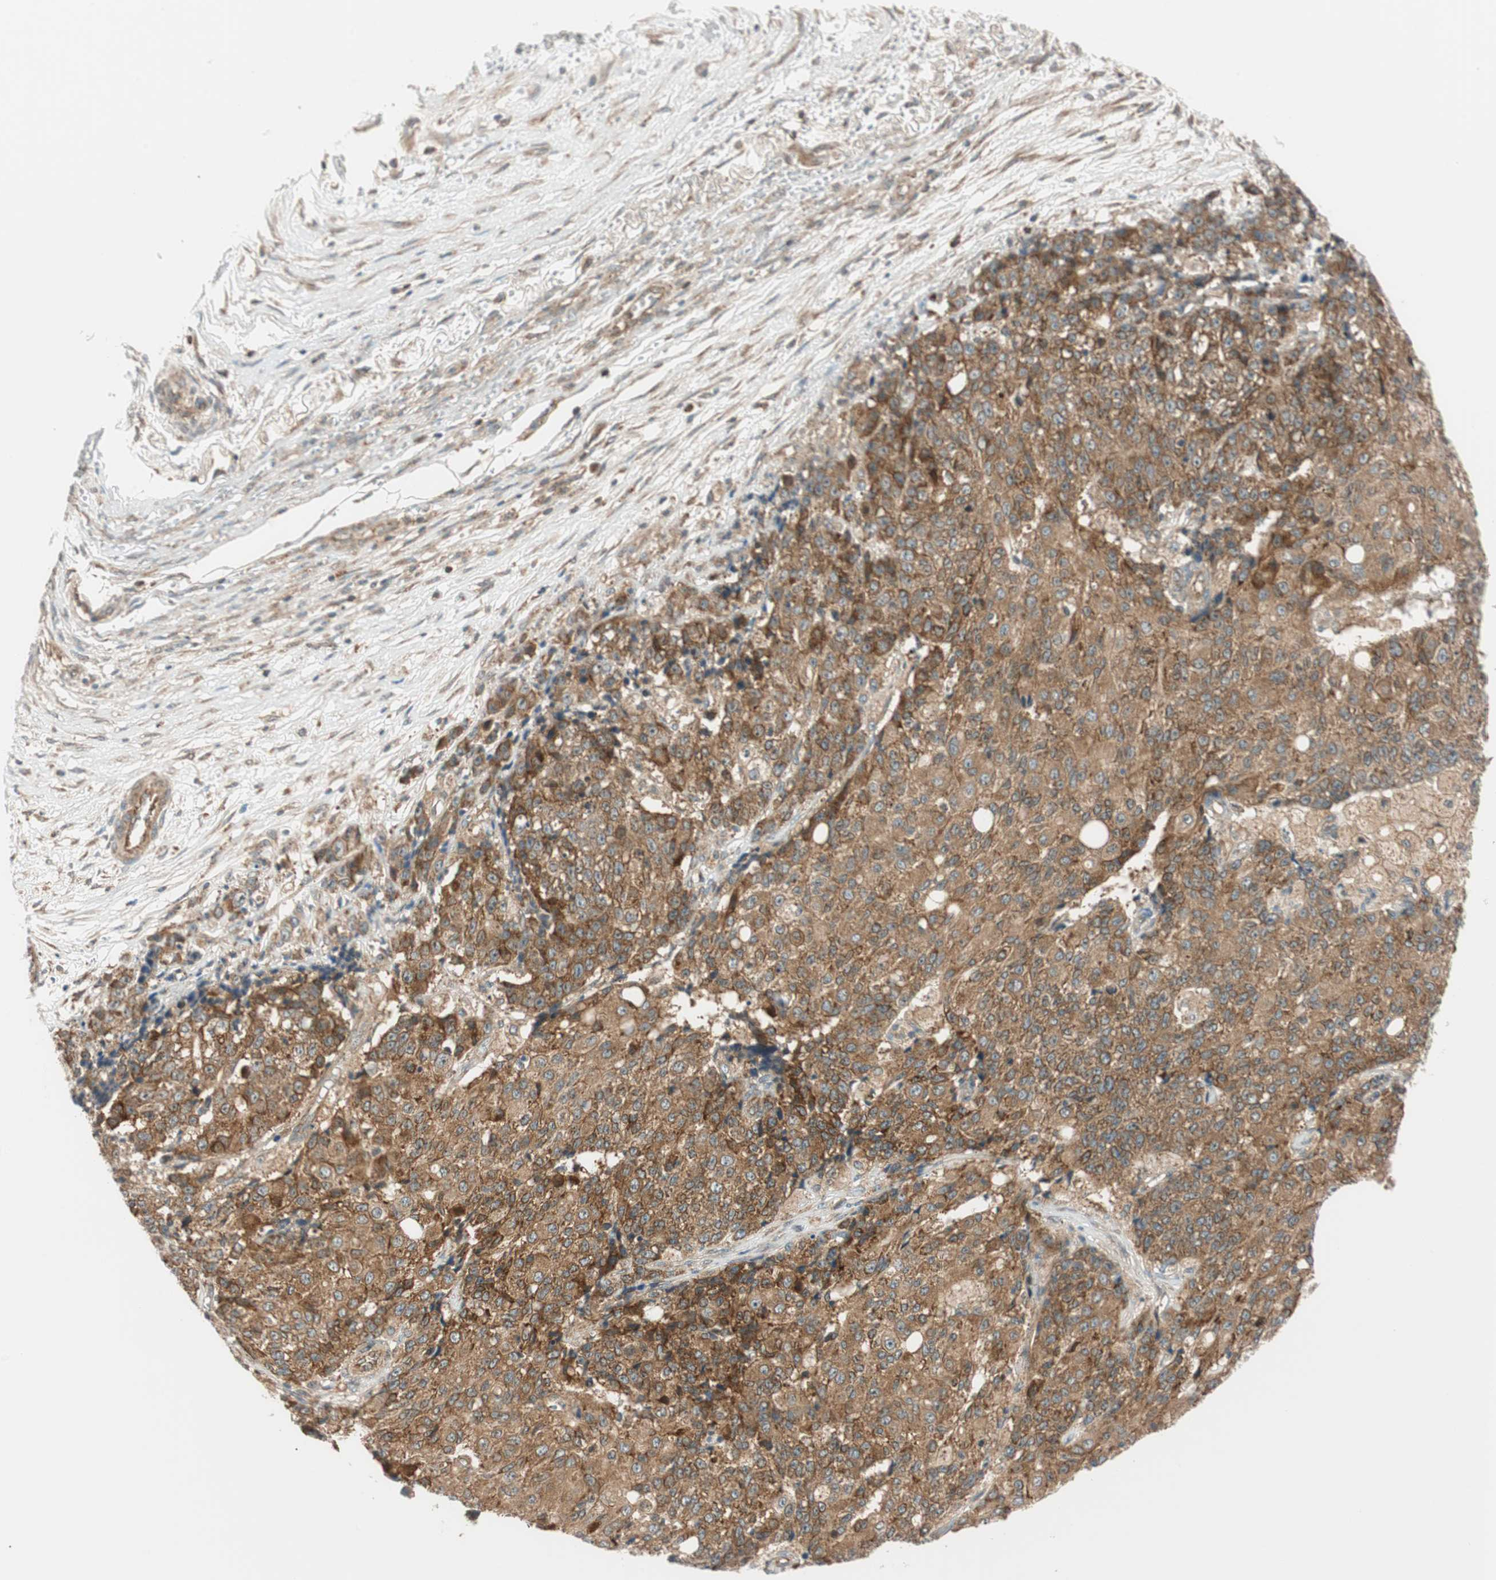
{"staining": {"intensity": "moderate", "quantity": ">75%", "location": "cytoplasmic/membranous"}, "tissue": "ovarian cancer", "cell_type": "Tumor cells", "image_type": "cancer", "snomed": [{"axis": "morphology", "description": "Carcinoma, endometroid"}, {"axis": "topography", "description": "Ovary"}], "caption": "Immunohistochemistry (DAB (3,3'-diaminobenzidine)) staining of ovarian cancer (endometroid carcinoma) displays moderate cytoplasmic/membranous protein positivity in about >75% of tumor cells.", "gene": "ABI1", "patient": {"sex": "female", "age": 42}}